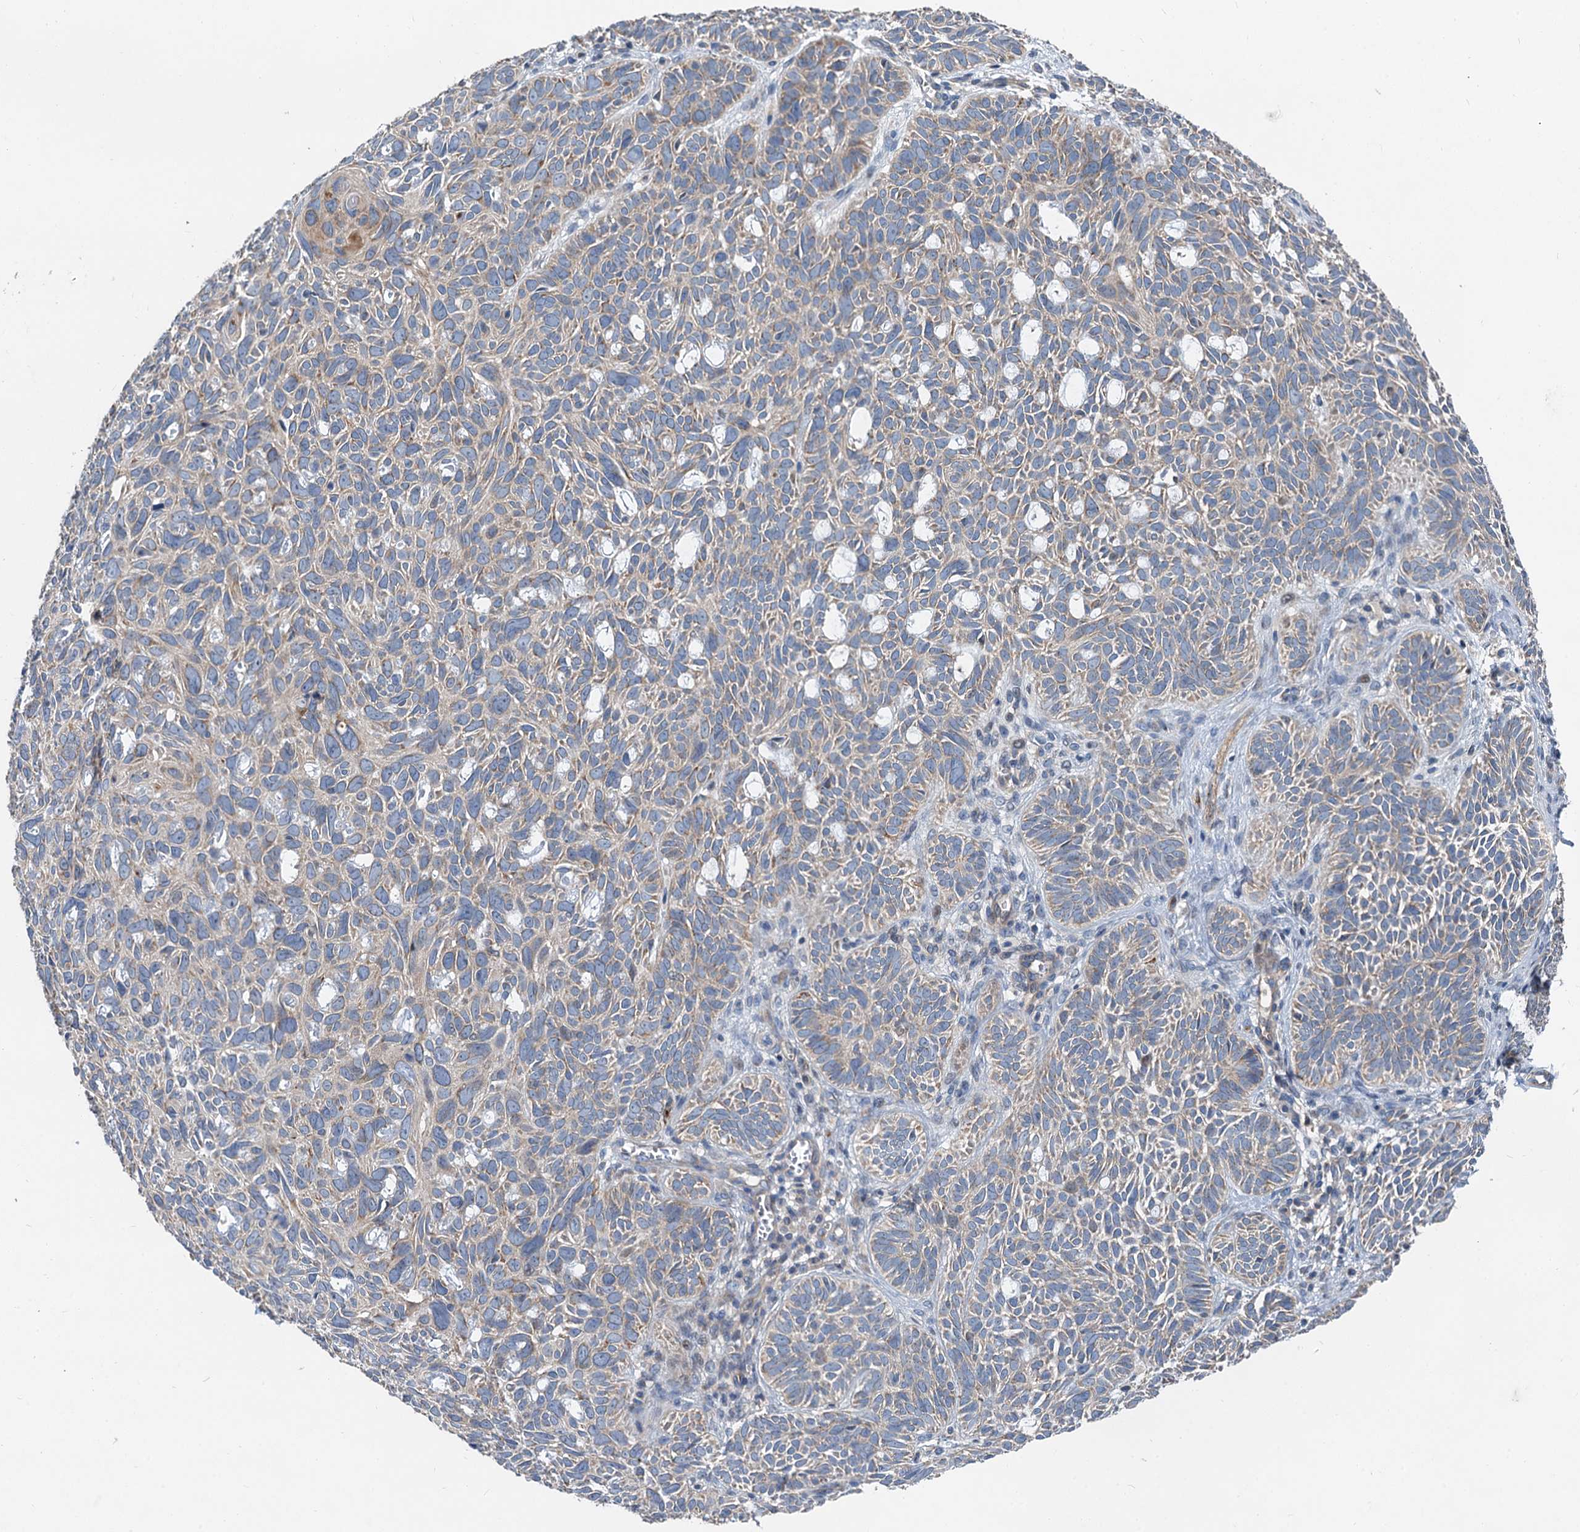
{"staining": {"intensity": "weak", "quantity": "25%-75%", "location": "cytoplasmic/membranous"}, "tissue": "skin cancer", "cell_type": "Tumor cells", "image_type": "cancer", "snomed": [{"axis": "morphology", "description": "Basal cell carcinoma"}, {"axis": "topography", "description": "Skin"}], "caption": "Basal cell carcinoma (skin) stained for a protein (brown) shows weak cytoplasmic/membranous positive staining in approximately 25%-75% of tumor cells.", "gene": "ANKRD26", "patient": {"sex": "male", "age": 69}}